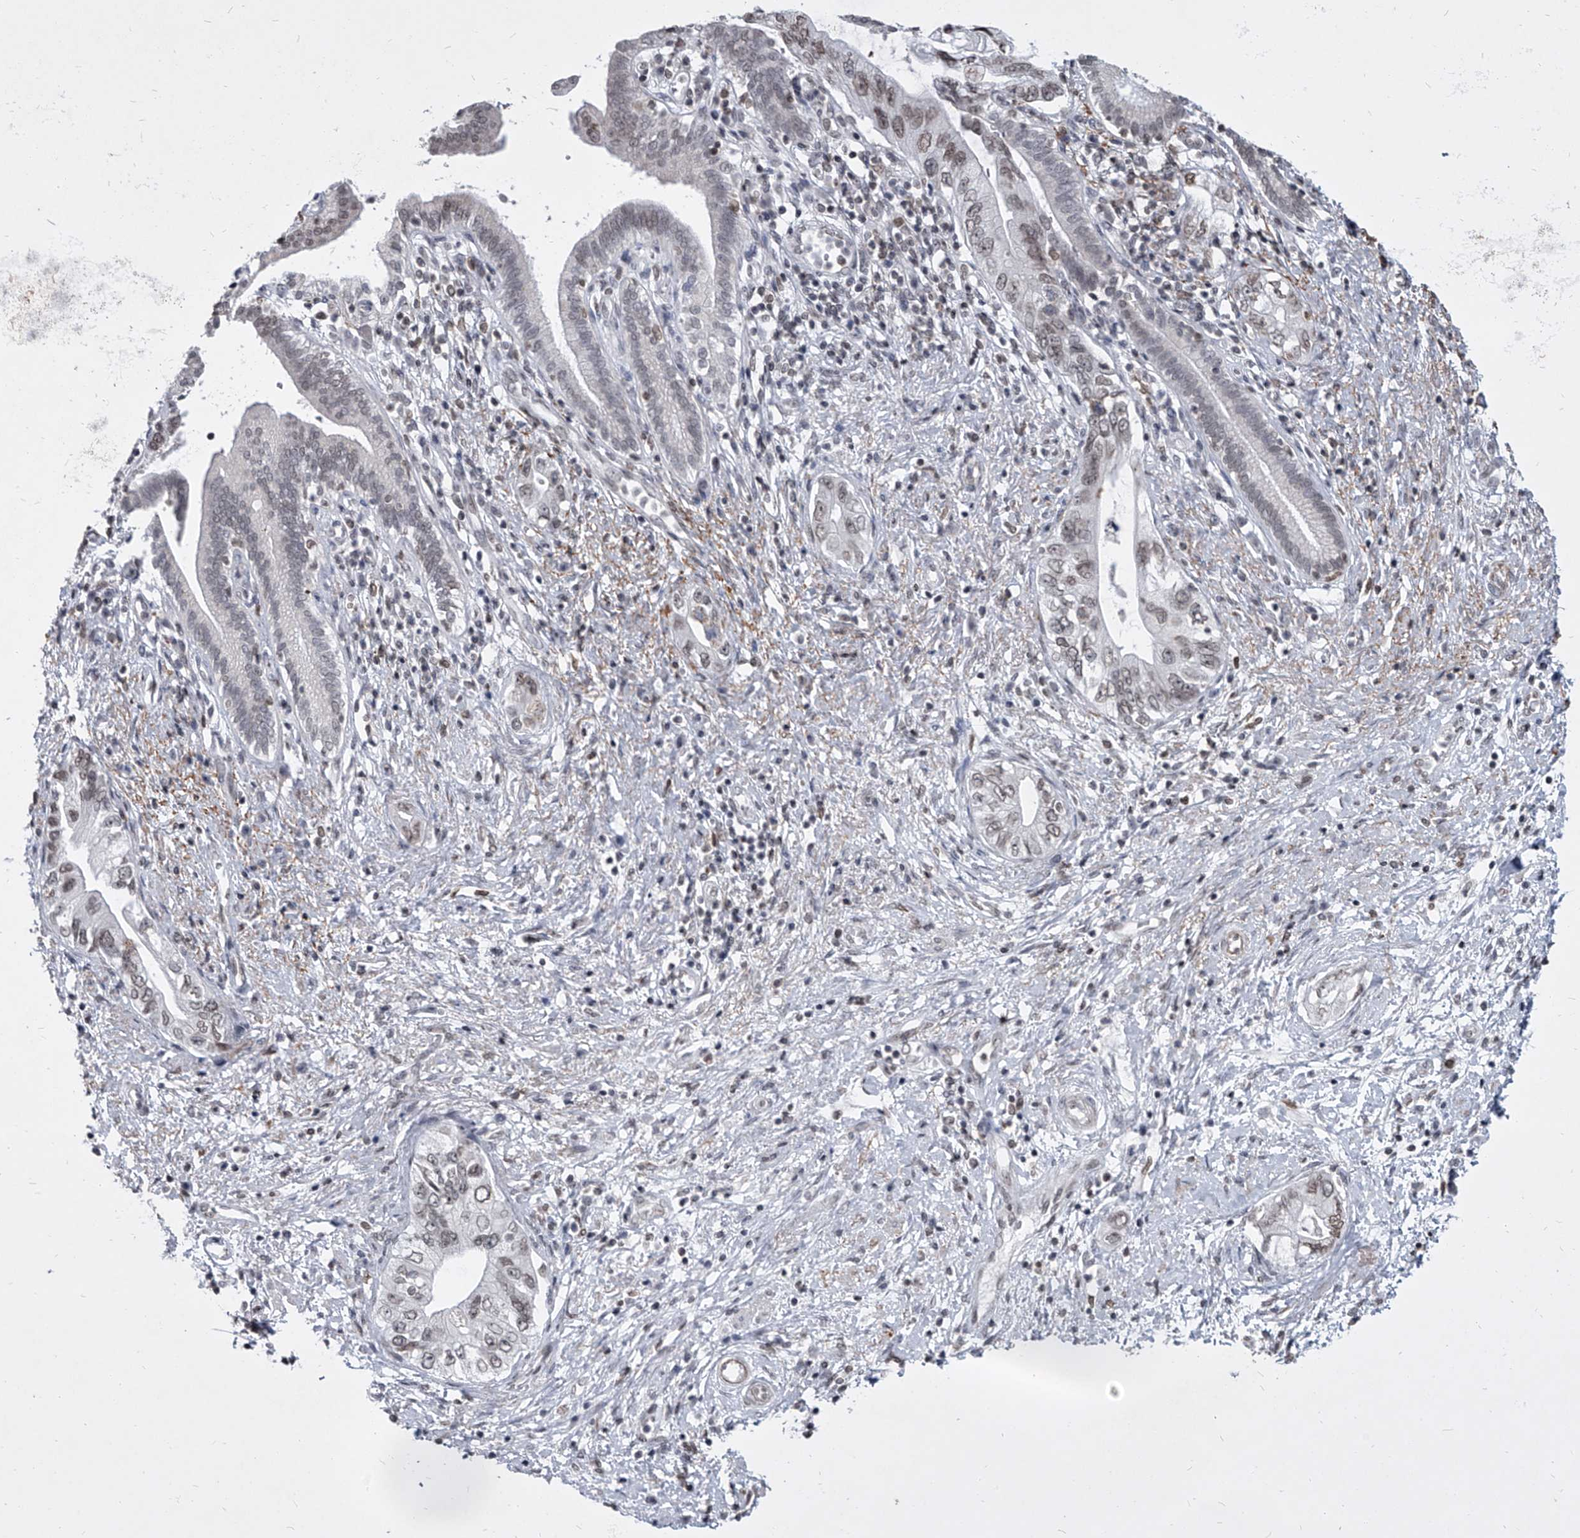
{"staining": {"intensity": "weak", "quantity": "25%-75%", "location": "nuclear"}, "tissue": "pancreatic cancer", "cell_type": "Tumor cells", "image_type": "cancer", "snomed": [{"axis": "morphology", "description": "Adenocarcinoma, NOS"}, {"axis": "topography", "description": "Pancreas"}], "caption": "Immunohistochemical staining of pancreatic cancer reveals low levels of weak nuclear protein staining in about 25%-75% of tumor cells.", "gene": "PPIL4", "patient": {"sex": "female", "age": 73}}